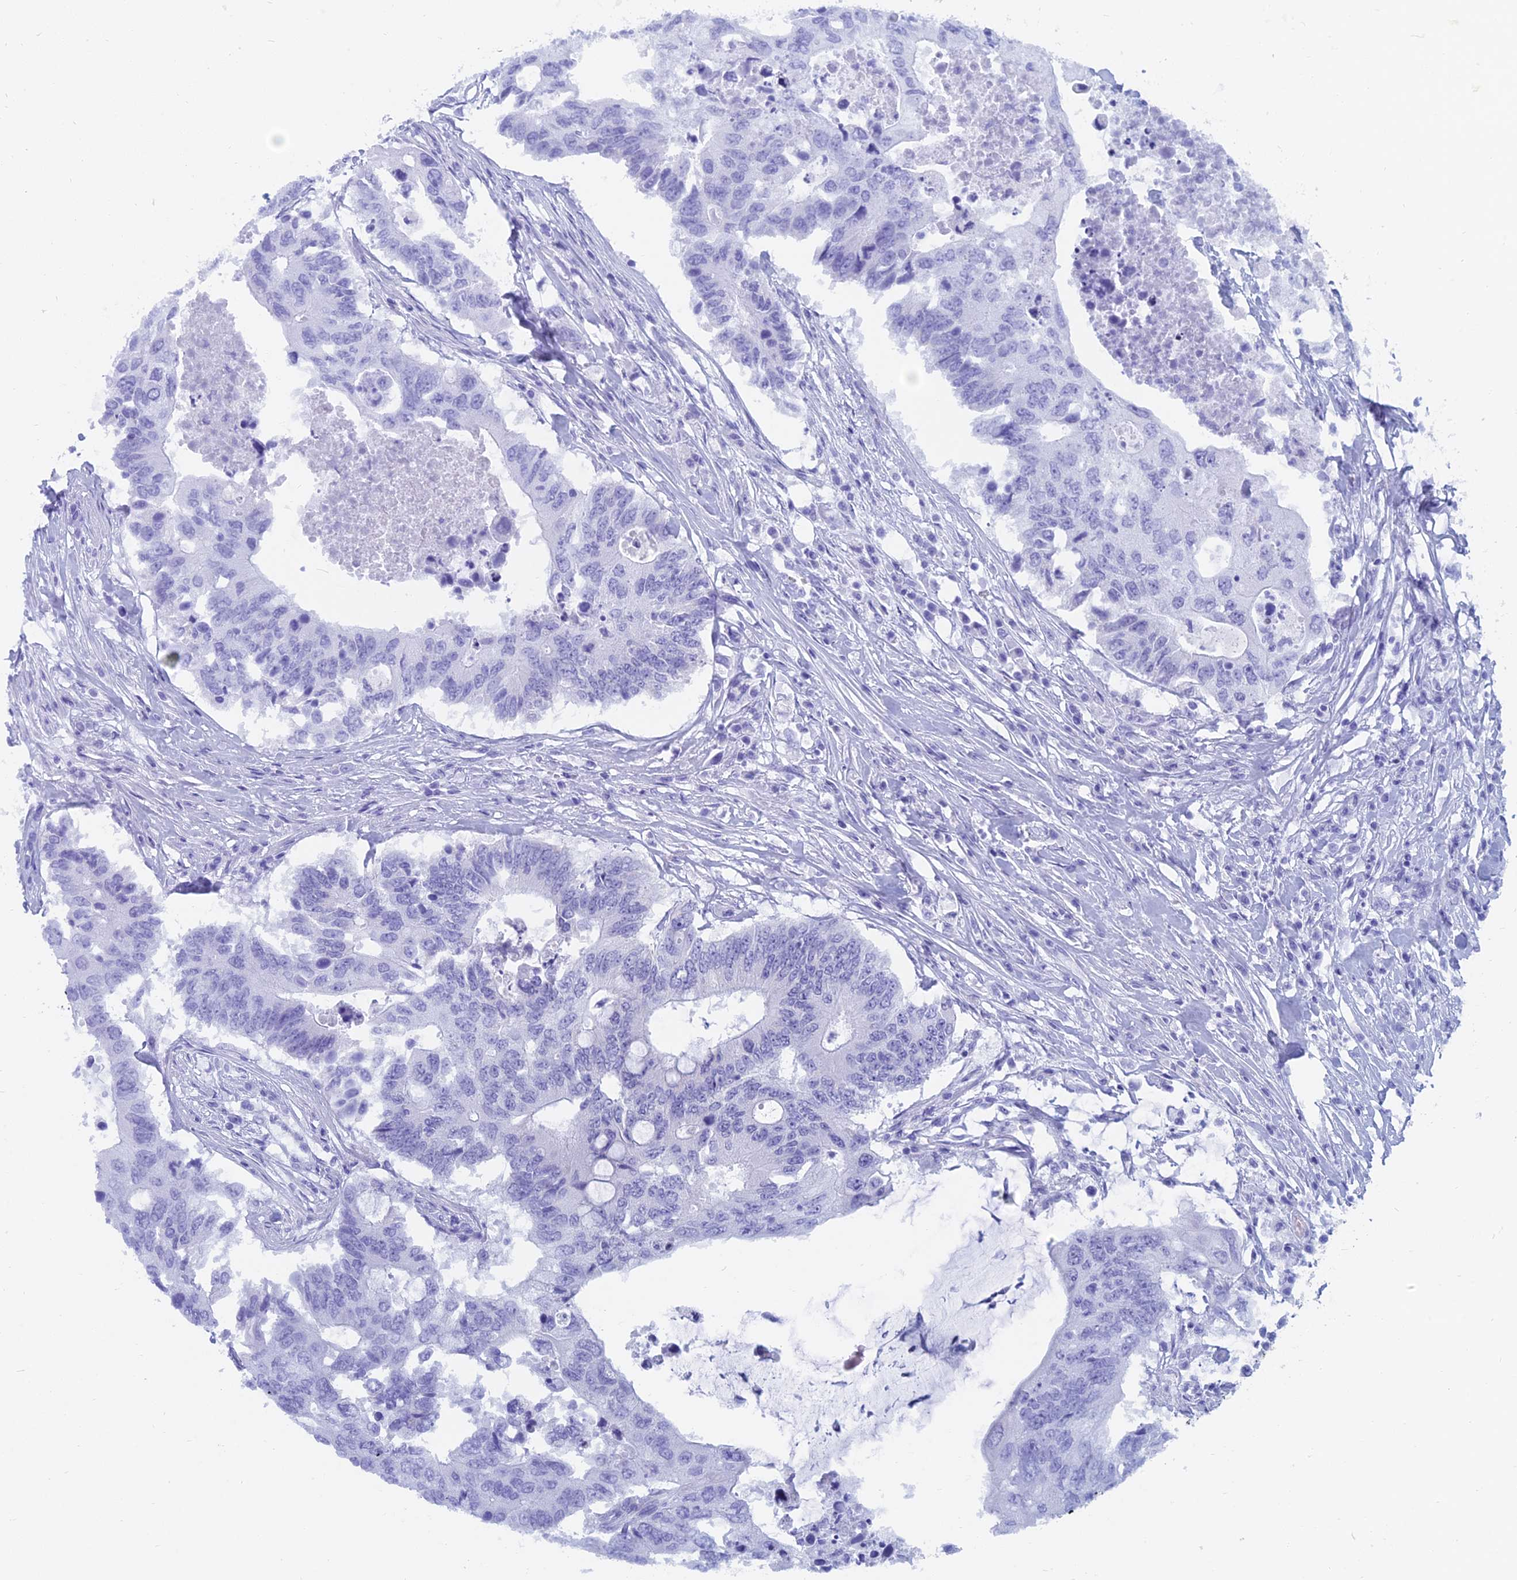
{"staining": {"intensity": "negative", "quantity": "none", "location": "none"}, "tissue": "colorectal cancer", "cell_type": "Tumor cells", "image_type": "cancer", "snomed": [{"axis": "morphology", "description": "Adenocarcinoma, NOS"}, {"axis": "topography", "description": "Colon"}], "caption": "Immunohistochemical staining of human adenocarcinoma (colorectal) displays no significant staining in tumor cells. (Brightfield microscopy of DAB immunohistochemistry (IHC) at high magnification).", "gene": "CAPS", "patient": {"sex": "male", "age": 71}}